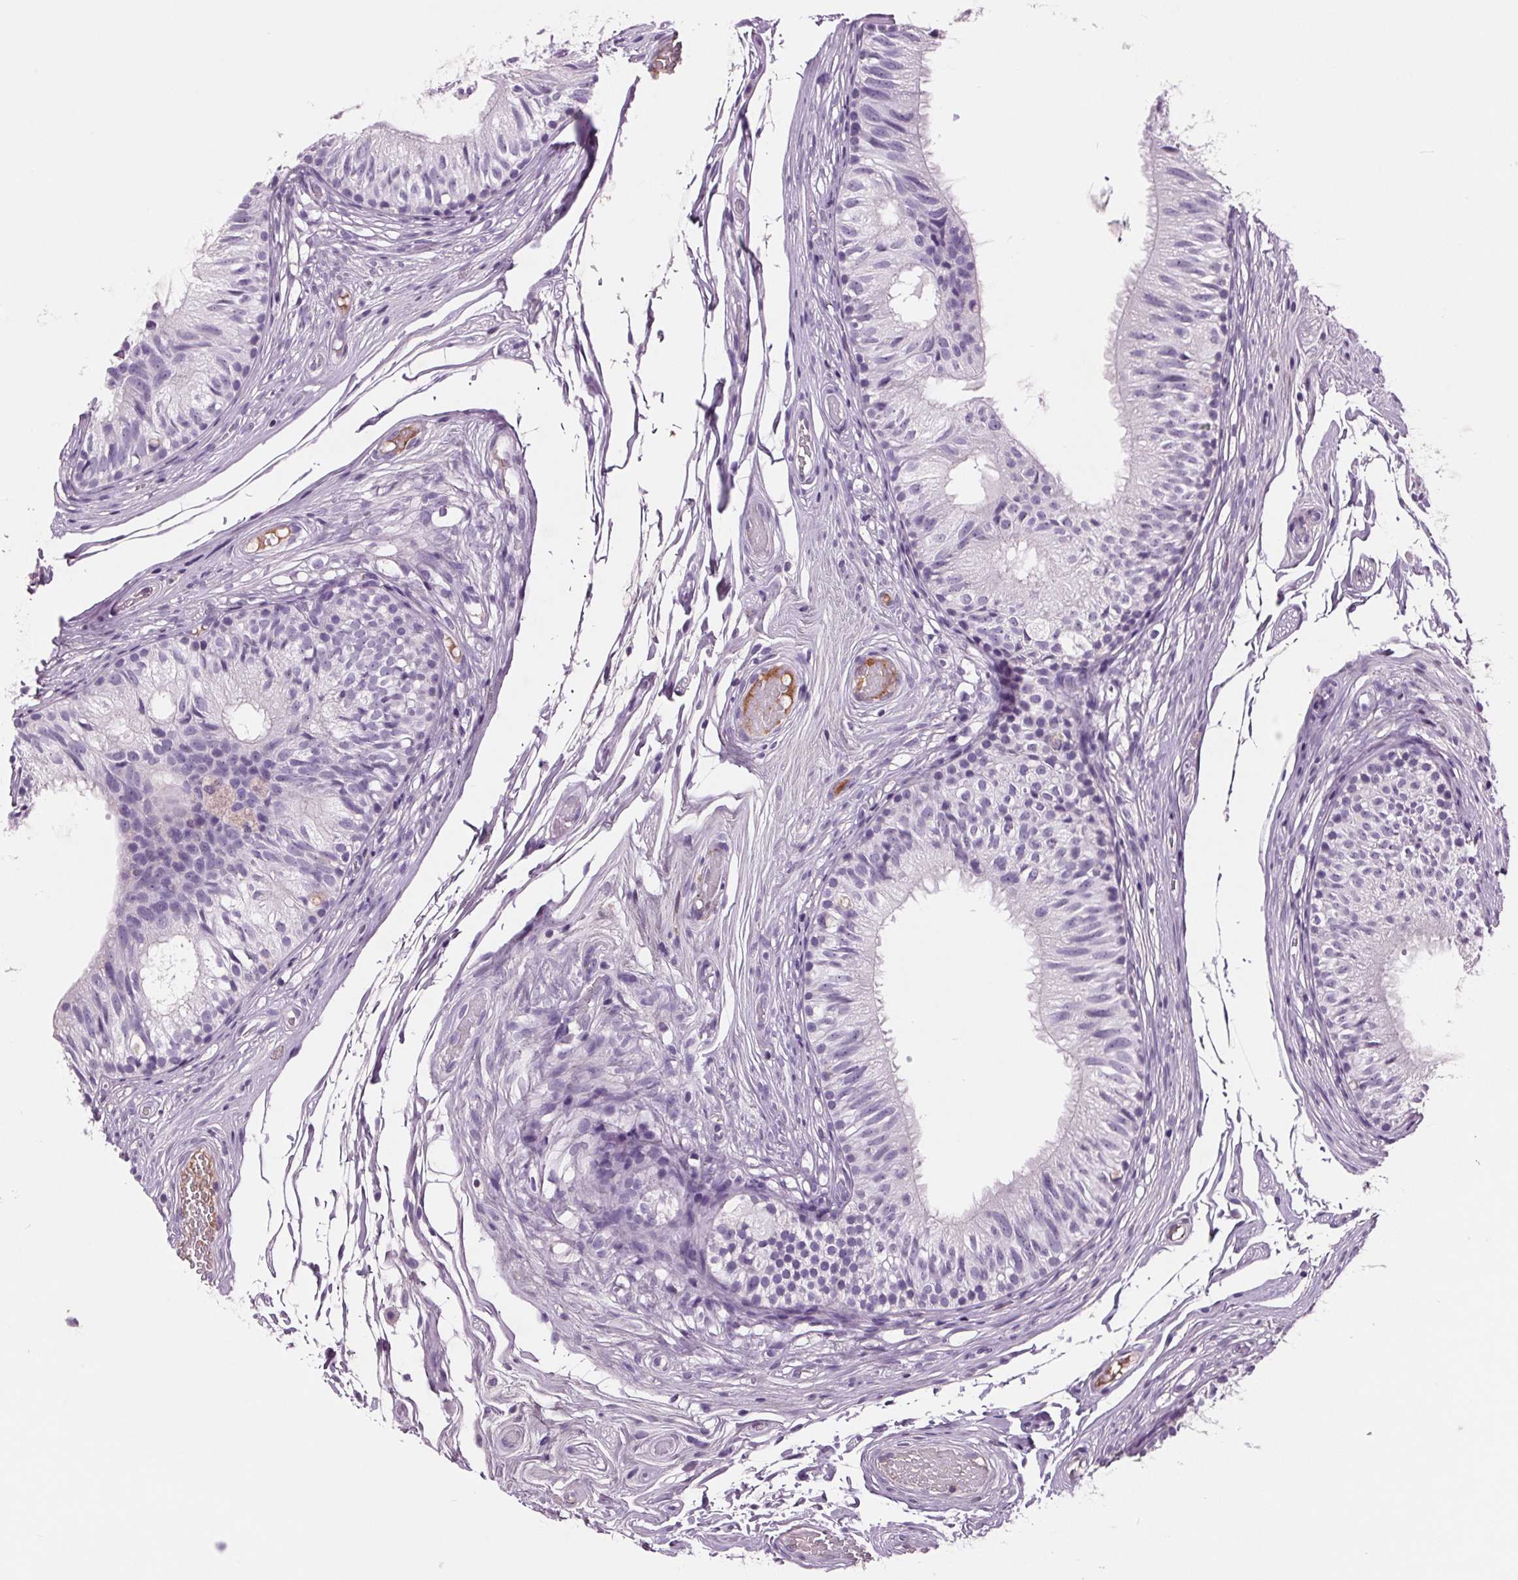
{"staining": {"intensity": "negative", "quantity": "none", "location": "none"}, "tissue": "epididymis", "cell_type": "Glandular cells", "image_type": "normal", "snomed": [{"axis": "morphology", "description": "Normal tissue, NOS"}, {"axis": "topography", "description": "Epididymis"}], "caption": "DAB (3,3'-diaminobenzidine) immunohistochemical staining of unremarkable human epididymis reveals no significant positivity in glandular cells. (Immunohistochemistry, brightfield microscopy, high magnification).", "gene": "C6", "patient": {"sex": "male", "age": 29}}